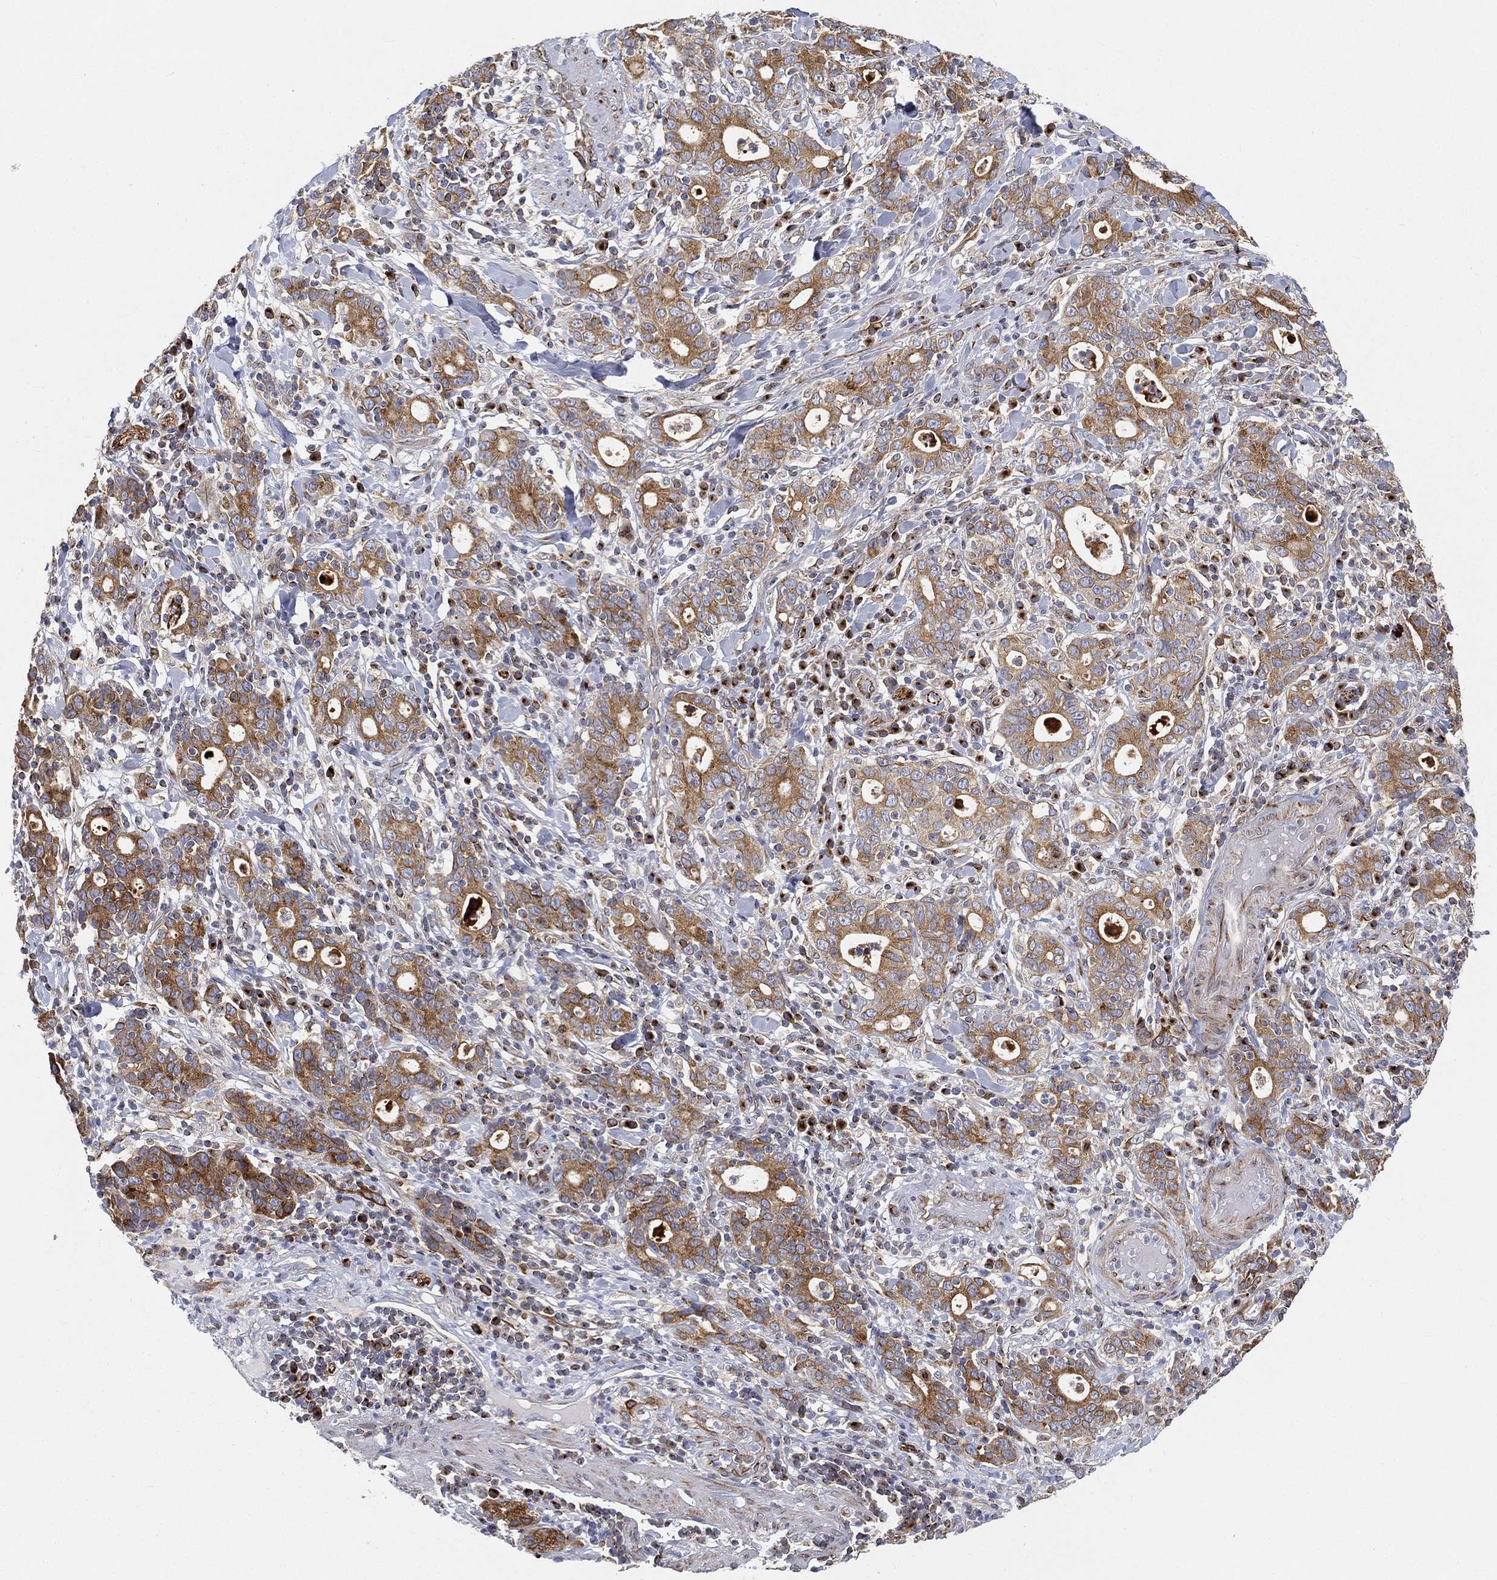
{"staining": {"intensity": "strong", "quantity": ">75%", "location": "cytoplasmic/membranous"}, "tissue": "stomach cancer", "cell_type": "Tumor cells", "image_type": "cancer", "snomed": [{"axis": "morphology", "description": "Adenocarcinoma, NOS"}, {"axis": "topography", "description": "Stomach"}], "caption": "Protein staining reveals strong cytoplasmic/membranous positivity in about >75% of tumor cells in stomach cancer (adenocarcinoma).", "gene": "TMEM25", "patient": {"sex": "male", "age": 79}}